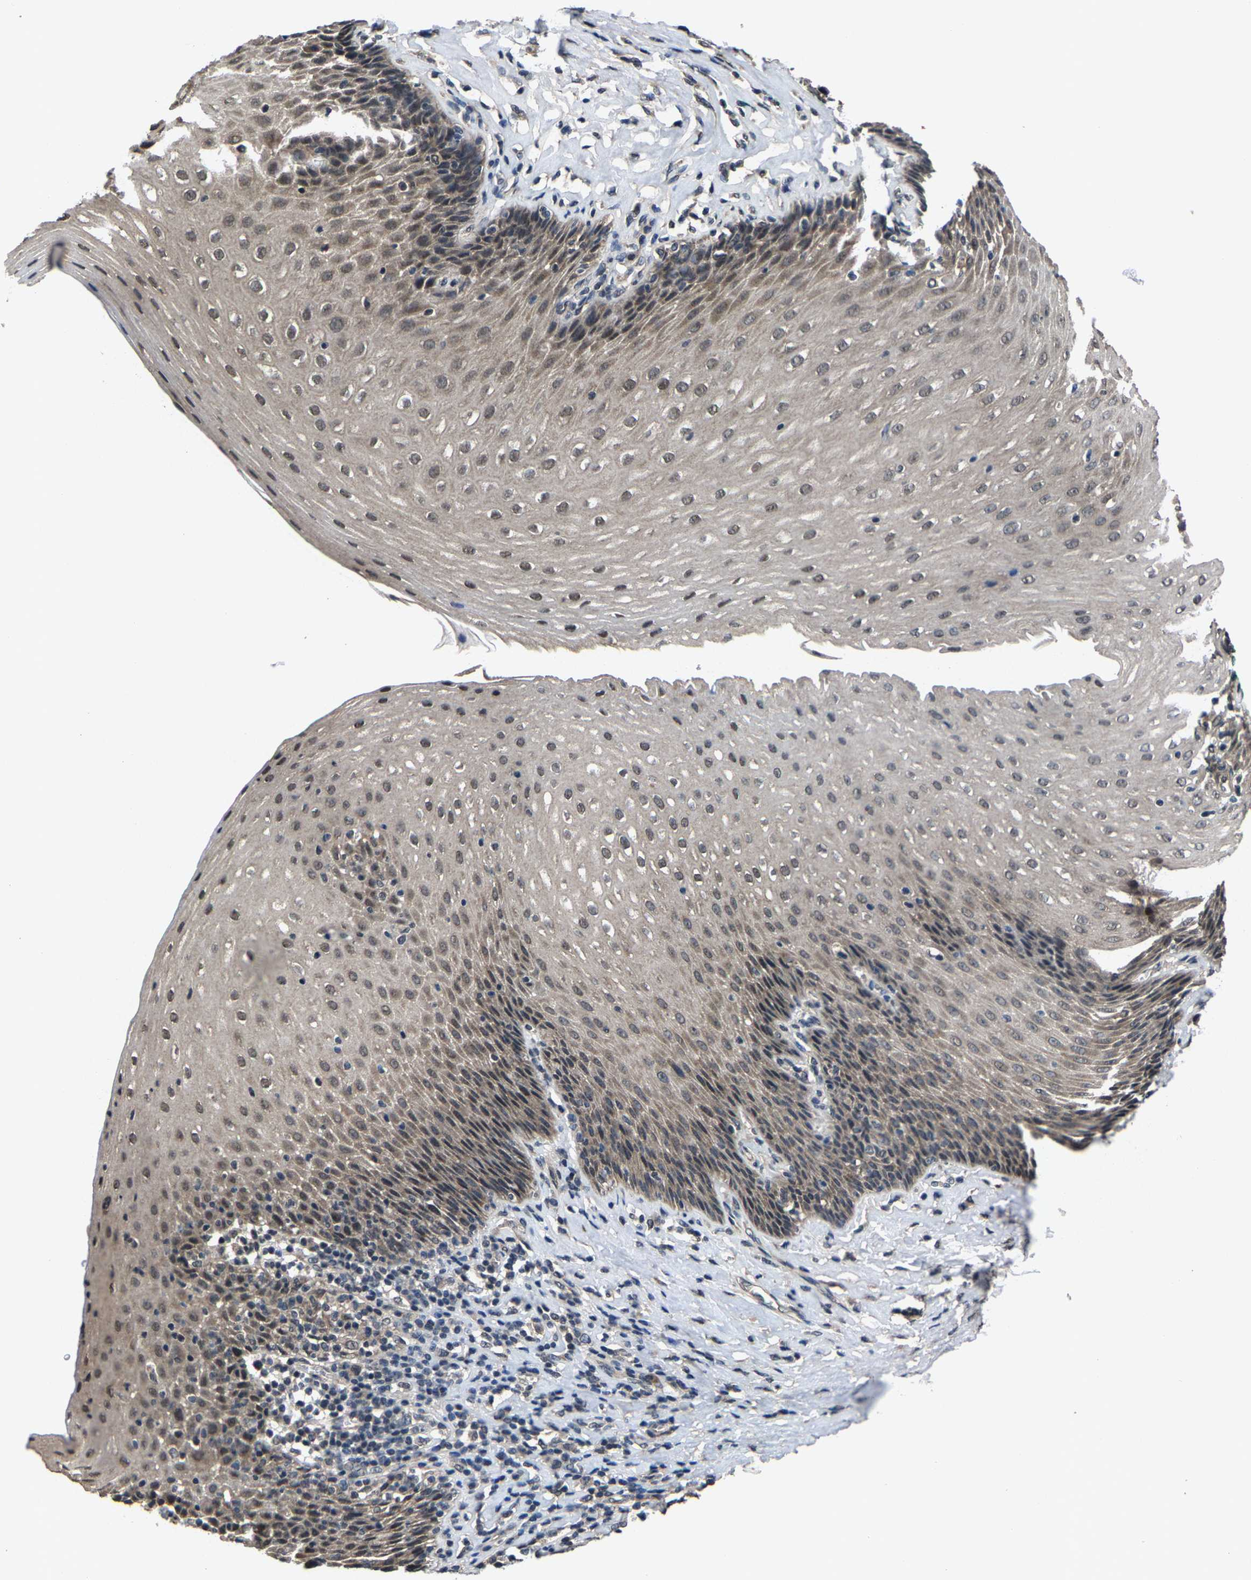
{"staining": {"intensity": "weak", "quantity": ">75%", "location": "cytoplasmic/membranous,nuclear"}, "tissue": "esophagus", "cell_type": "Squamous epithelial cells", "image_type": "normal", "snomed": [{"axis": "morphology", "description": "Normal tissue, NOS"}, {"axis": "topography", "description": "Esophagus"}], "caption": "DAB immunohistochemical staining of unremarkable human esophagus reveals weak cytoplasmic/membranous,nuclear protein positivity in approximately >75% of squamous epithelial cells.", "gene": "HUWE1", "patient": {"sex": "female", "age": 61}}